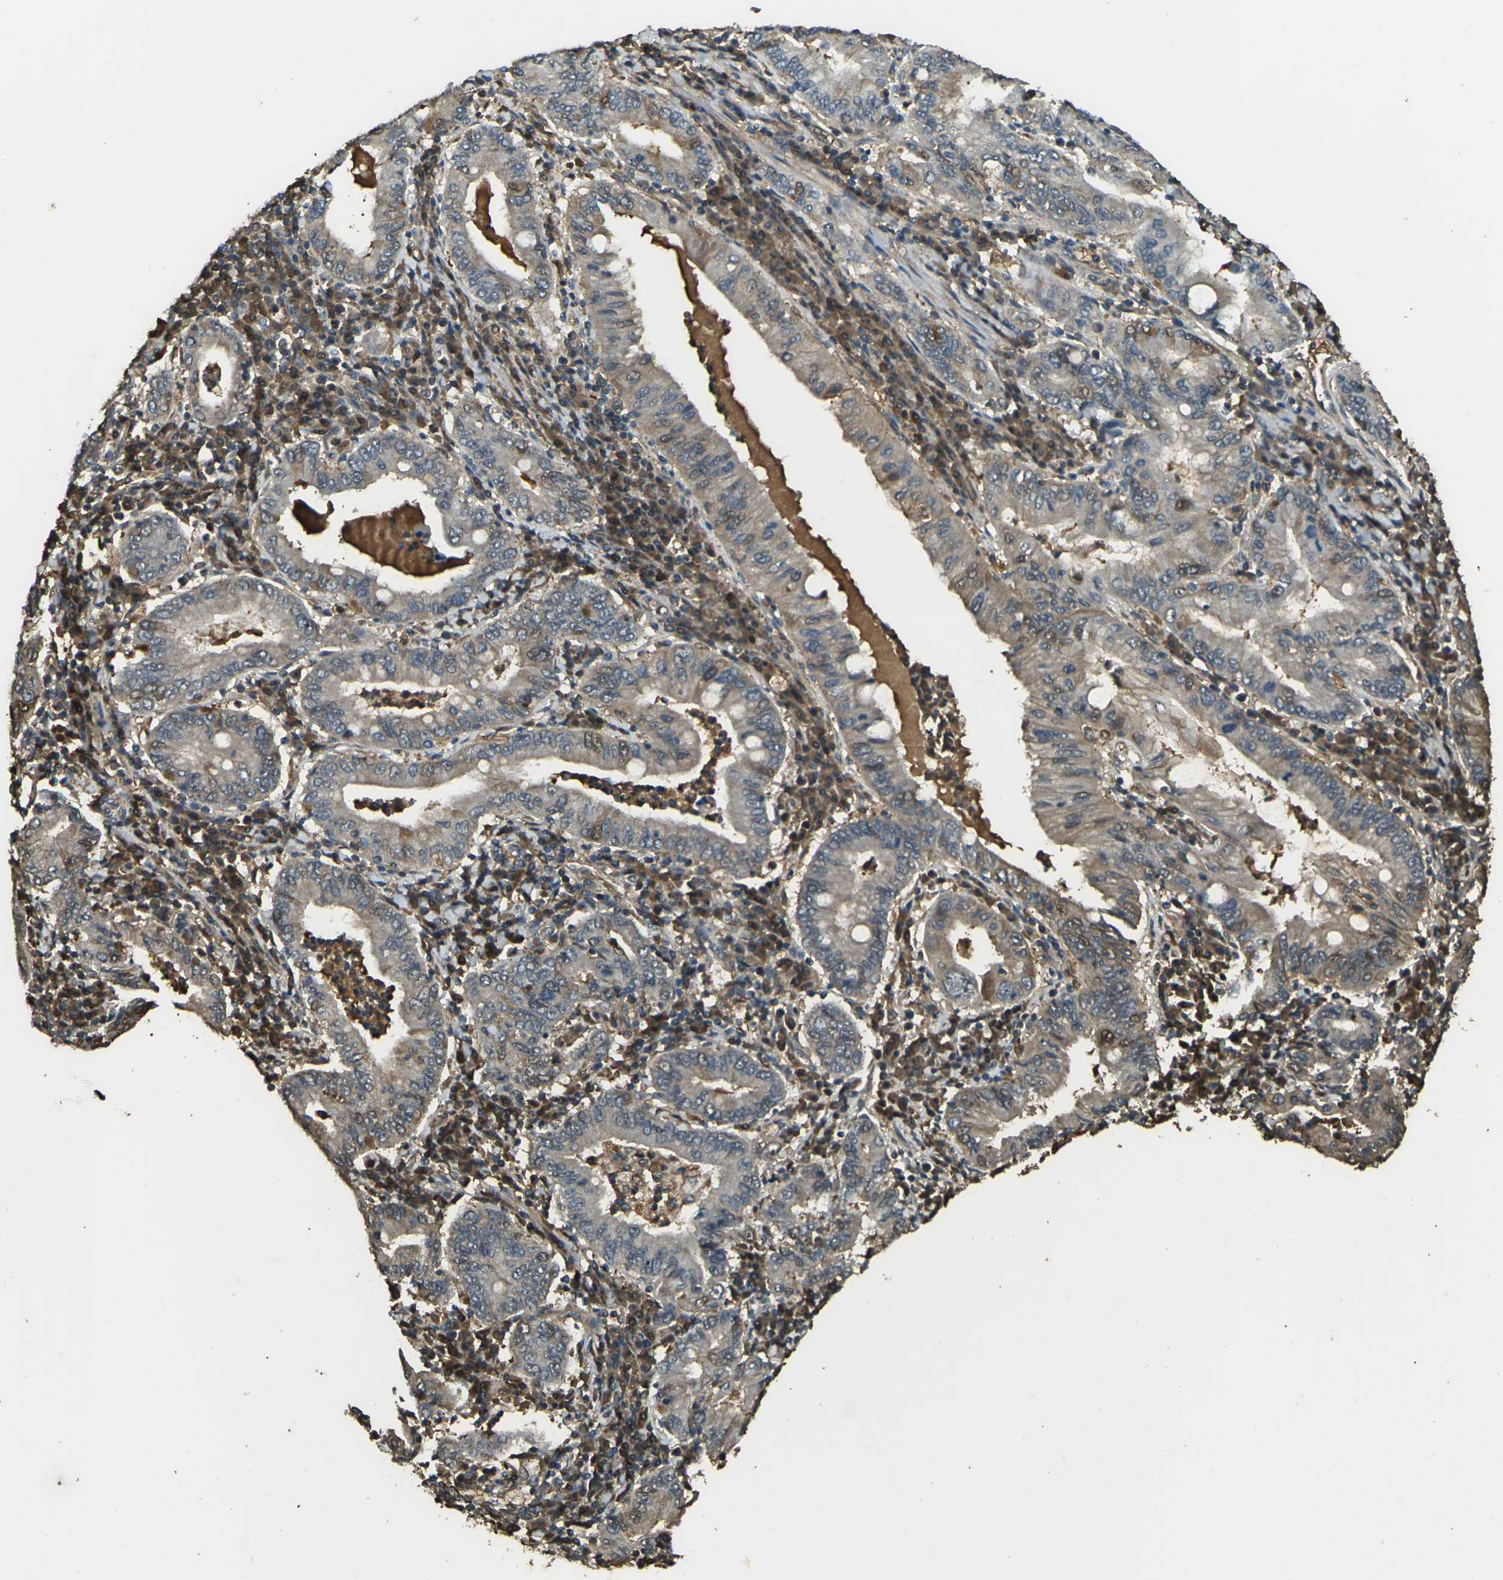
{"staining": {"intensity": "negative", "quantity": "none", "location": "none"}, "tissue": "stomach cancer", "cell_type": "Tumor cells", "image_type": "cancer", "snomed": [{"axis": "morphology", "description": "Normal tissue, NOS"}, {"axis": "morphology", "description": "Adenocarcinoma, NOS"}, {"axis": "topography", "description": "Esophagus"}, {"axis": "topography", "description": "Stomach, upper"}, {"axis": "topography", "description": "Peripheral nerve tissue"}], "caption": "Immunohistochemical staining of human adenocarcinoma (stomach) displays no significant staining in tumor cells.", "gene": "CYP1B1", "patient": {"sex": "male", "age": 62}}